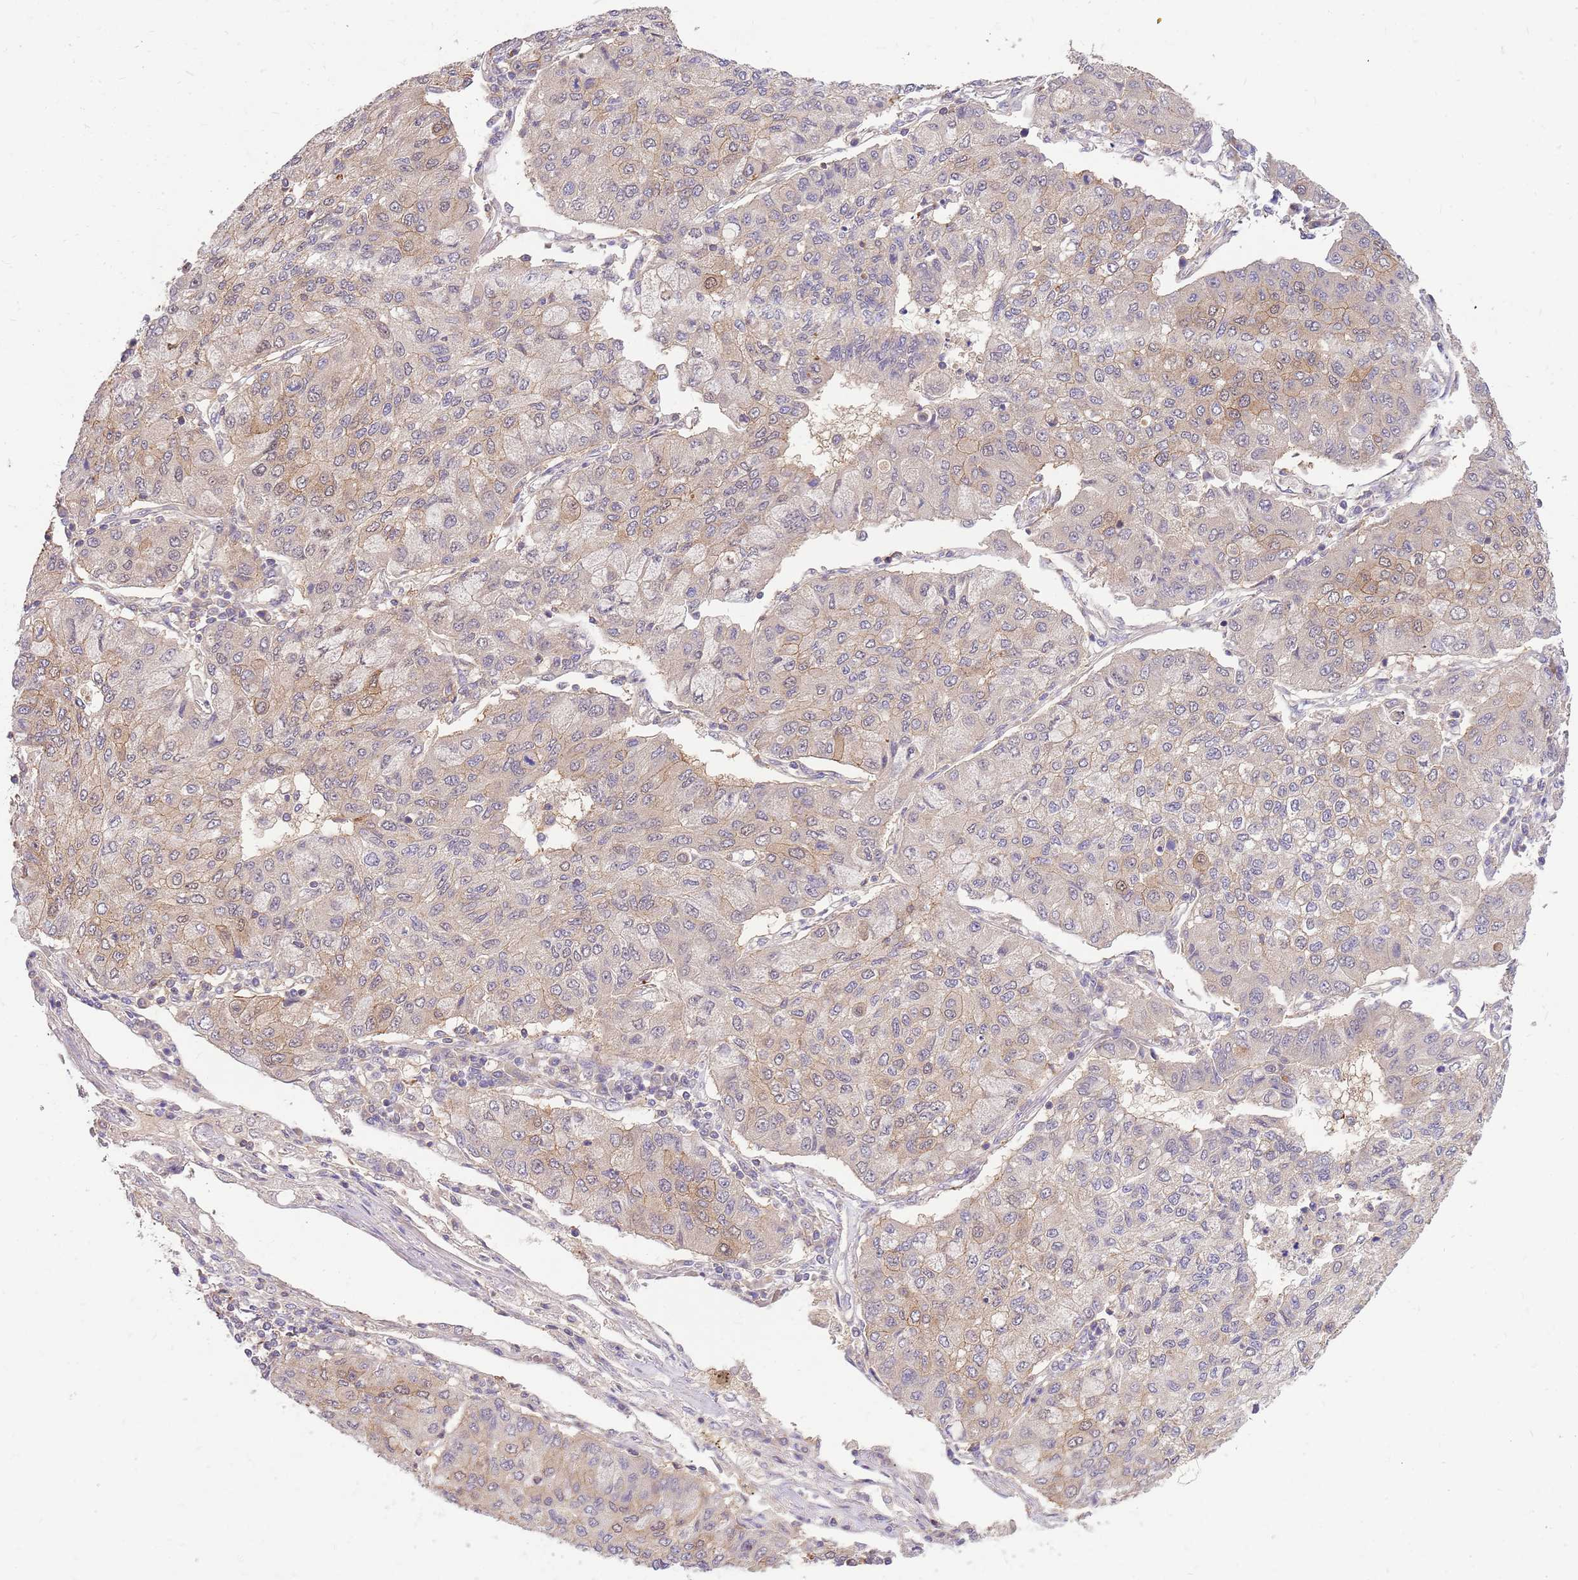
{"staining": {"intensity": "moderate", "quantity": "<25%", "location": "cytoplasmic/membranous,nuclear"}, "tissue": "lung cancer", "cell_type": "Tumor cells", "image_type": "cancer", "snomed": [{"axis": "morphology", "description": "Squamous cell carcinoma, NOS"}, {"axis": "topography", "description": "Lung"}], "caption": "The immunohistochemical stain highlights moderate cytoplasmic/membranous and nuclear staining in tumor cells of squamous cell carcinoma (lung) tissue.", "gene": "MVD", "patient": {"sex": "male", "age": 74}}